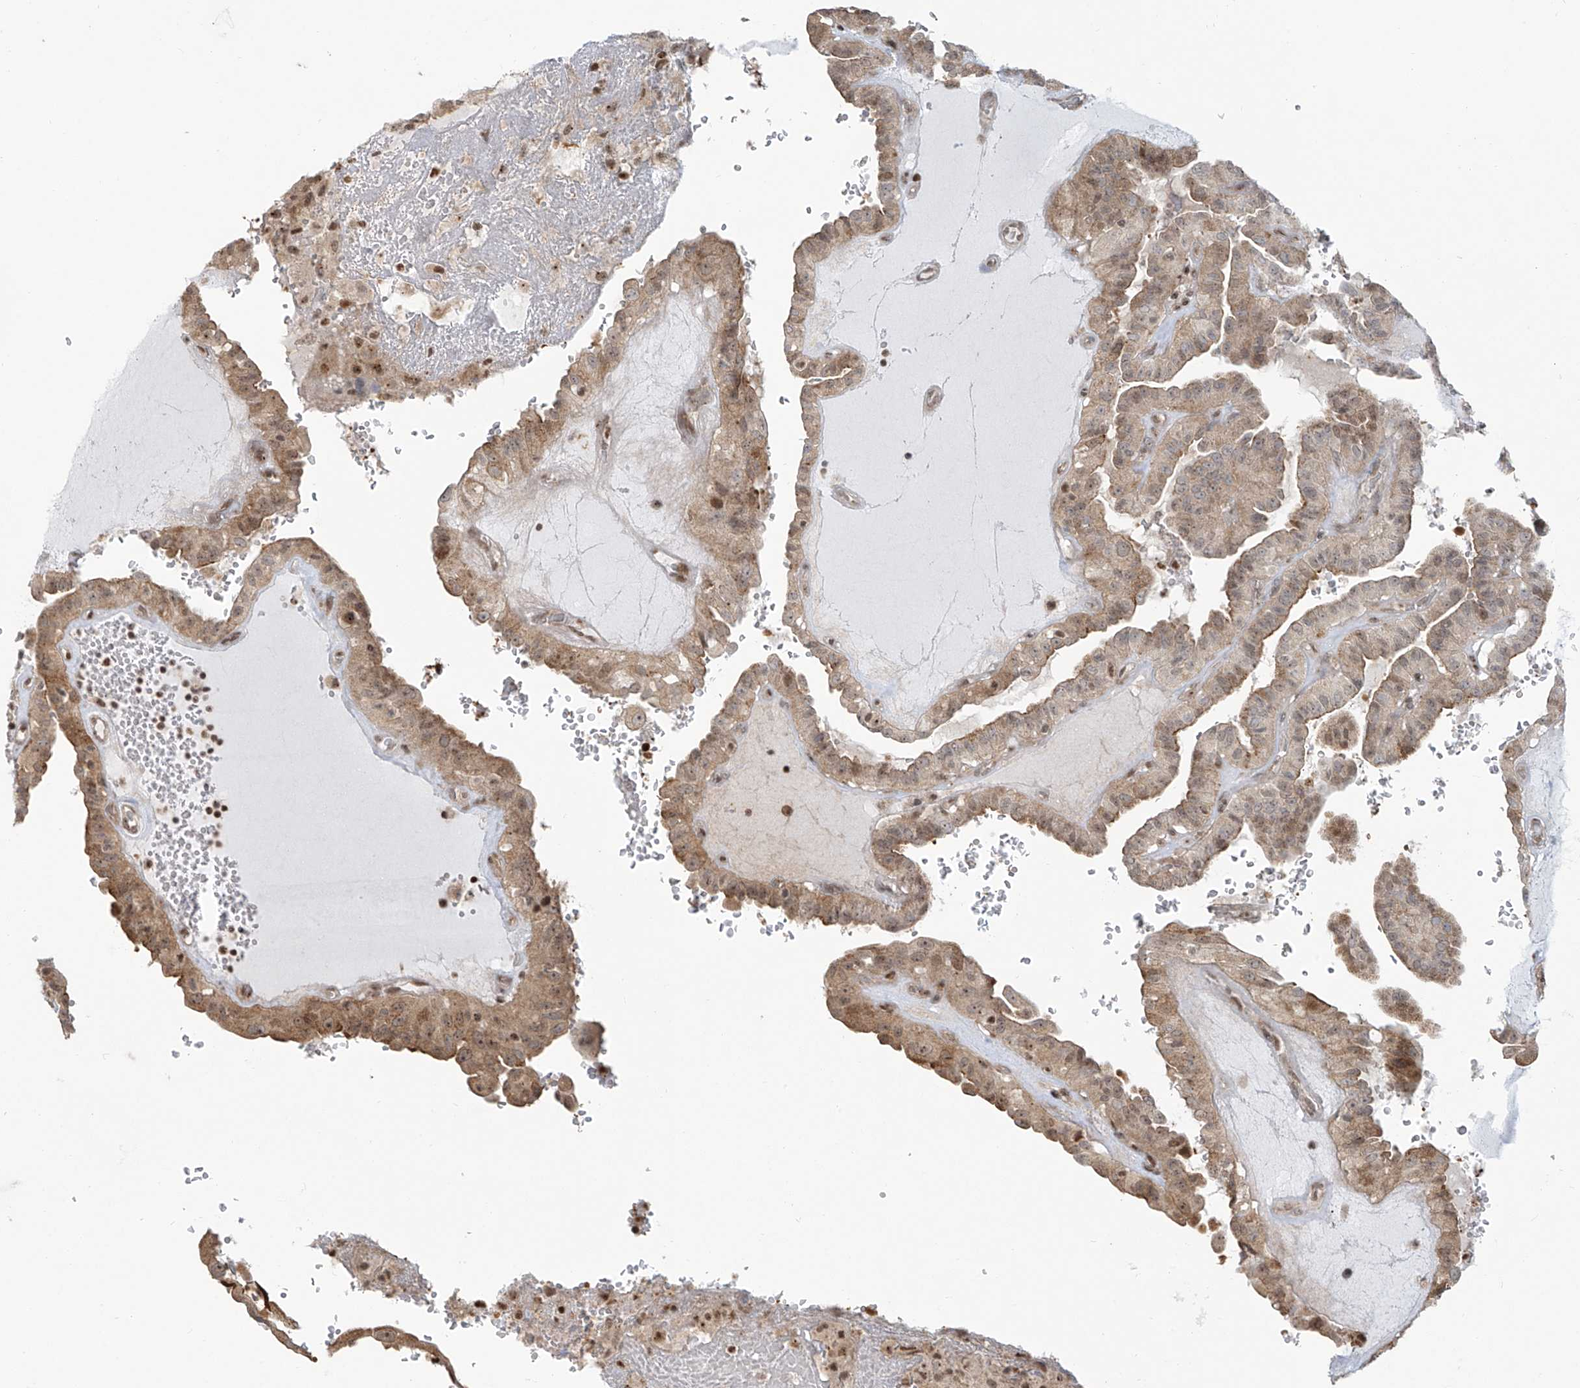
{"staining": {"intensity": "weak", "quantity": ">75%", "location": "cytoplasmic/membranous,nuclear"}, "tissue": "thyroid cancer", "cell_type": "Tumor cells", "image_type": "cancer", "snomed": [{"axis": "morphology", "description": "Papillary adenocarcinoma, NOS"}, {"axis": "topography", "description": "Thyroid gland"}], "caption": "The image reveals a brown stain indicating the presence of a protein in the cytoplasmic/membranous and nuclear of tumor cells in thyroid papillary adenocarcinoma. (DAB = brown stain, brightfield microscopy at high magnification).", "gene": "VMP1", "patient": {"sex": "male", "age": 77}}